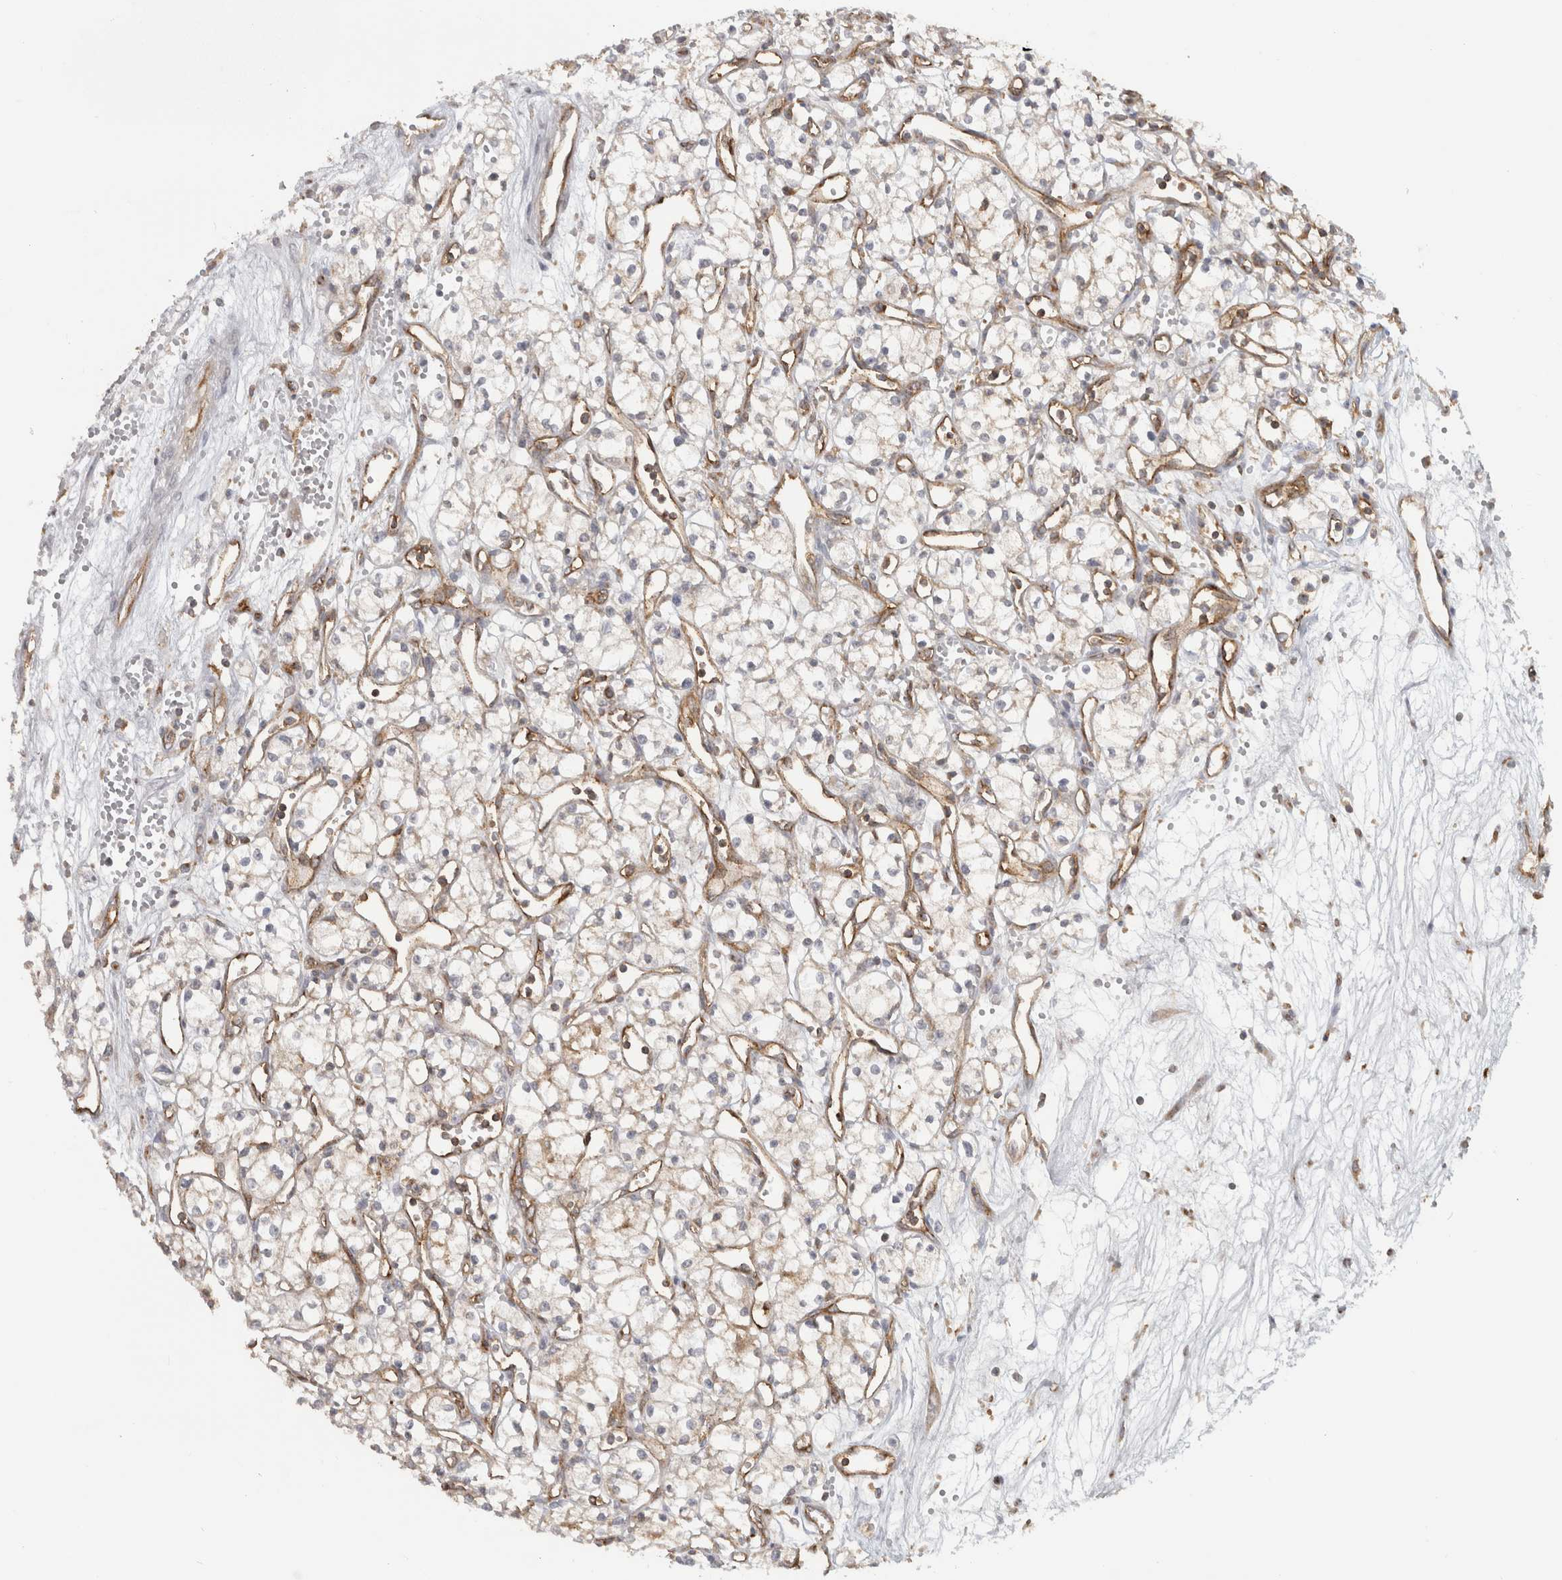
{"staining": {"intensity": "negative", "quantity": "none", "location": "none"}, "tissue": "renal cancer", "cell_type": "Tumor cells", "image_type": "cancer", "snomed": [{"axis": "morphology", "description": "Adenocarcinoma, NOS"}, {"axis": "topography", "description": "Kidney"}], "caption": "IHC of renal cancer reveals no expression in tumor cells.", "gene": "HLA-E", "patient": {"sex": "male", "age": 59}}